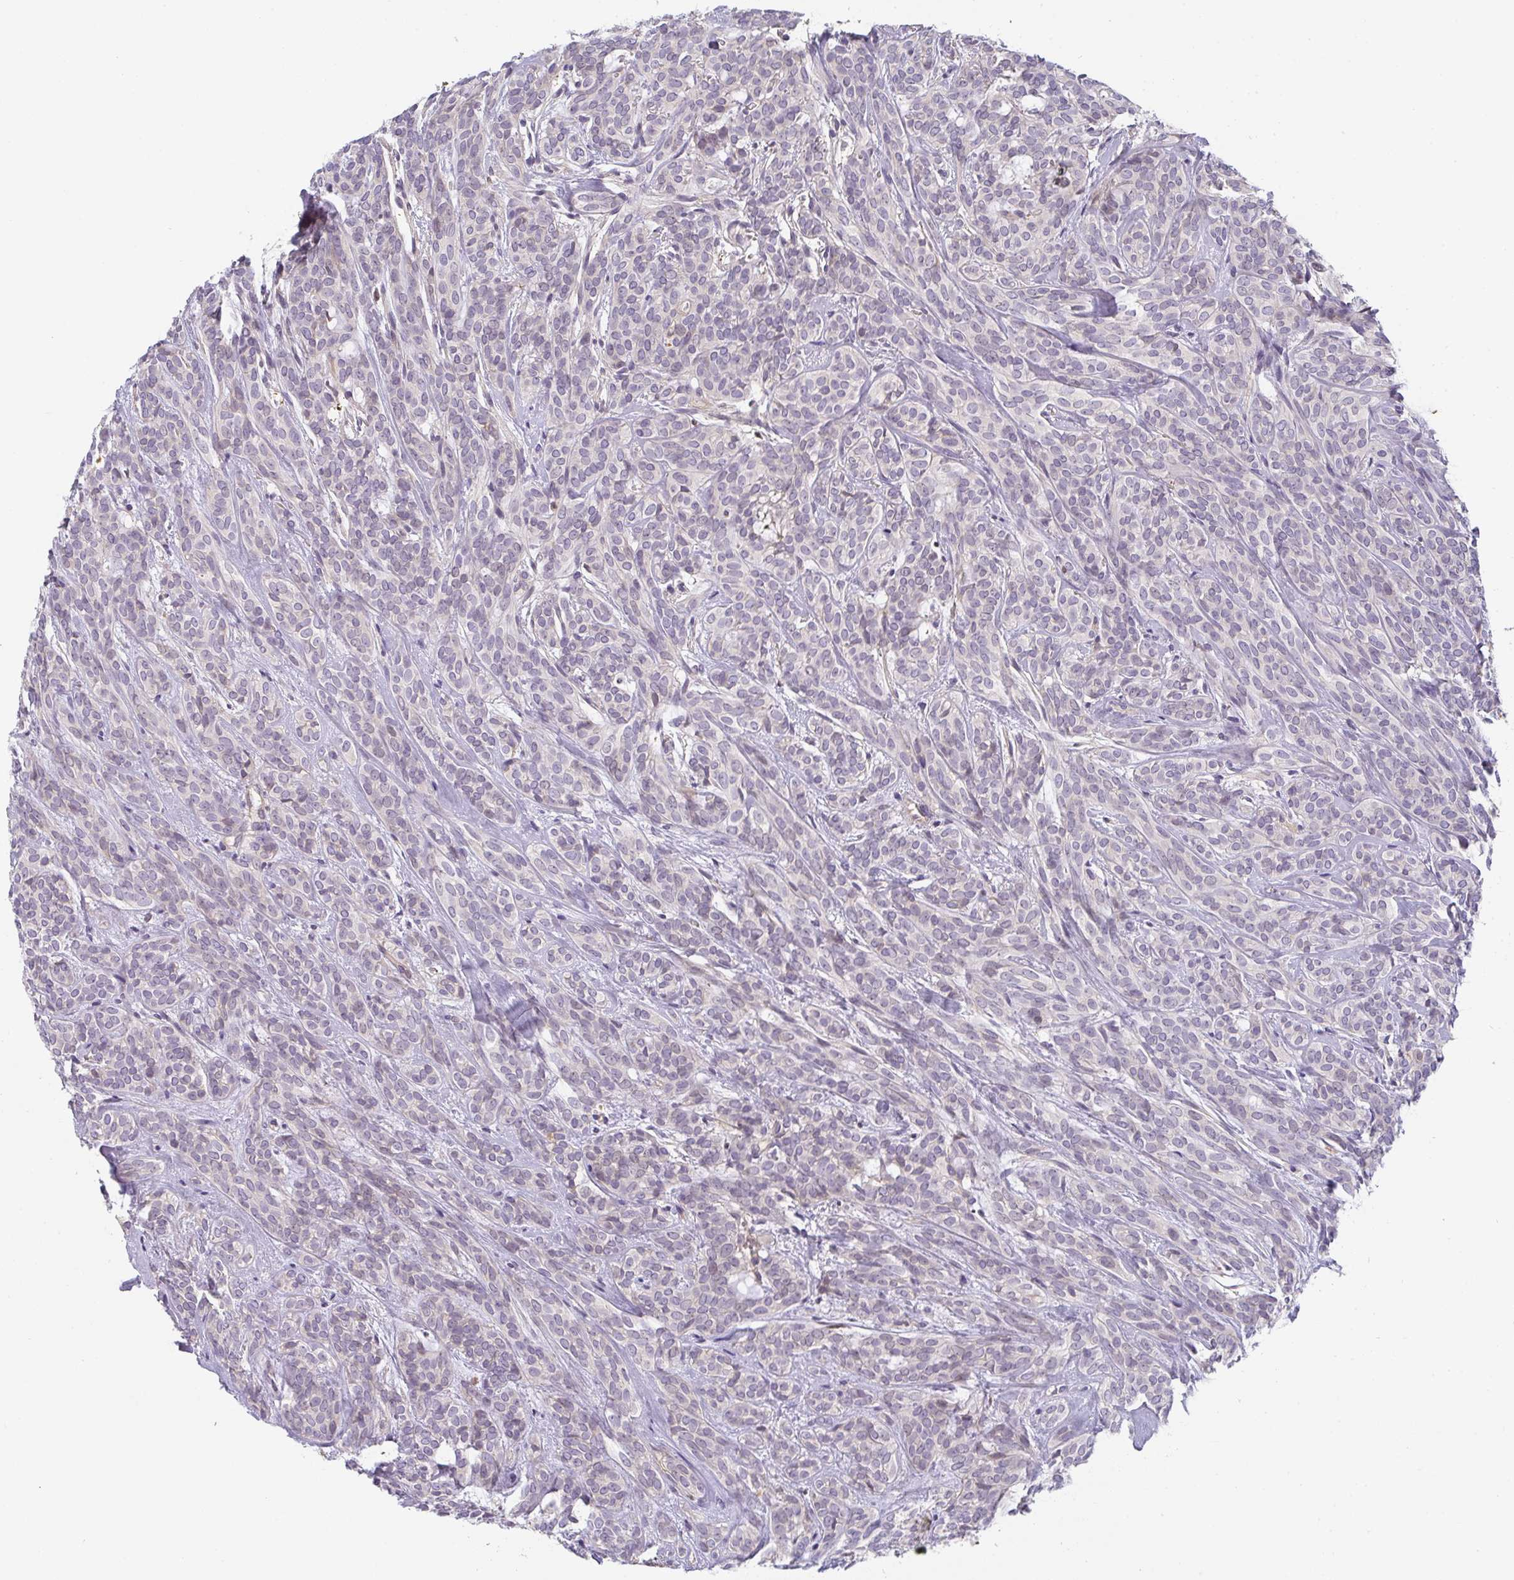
{"staining": {"intensity": "negative", "quantity": "none", "location": "none"}, "tissue": "head and neck cancer", "cell_type": "Tumor cells", "image_type": "cancer", "snomed": [{"axis": "morphology", "description": "Adenocarcinoma, NOS"}, {"axis": "topography", "description": "Head-Neck"}], "caption": "Immunohistochemistry (IHC) histopathology image of human adenocarcinoma (head and neck) stained for a protein (brown), which displays no staining in tumor cells.", "gene": "GSDMB", "patient": {"sex": "female", "age": 57}}